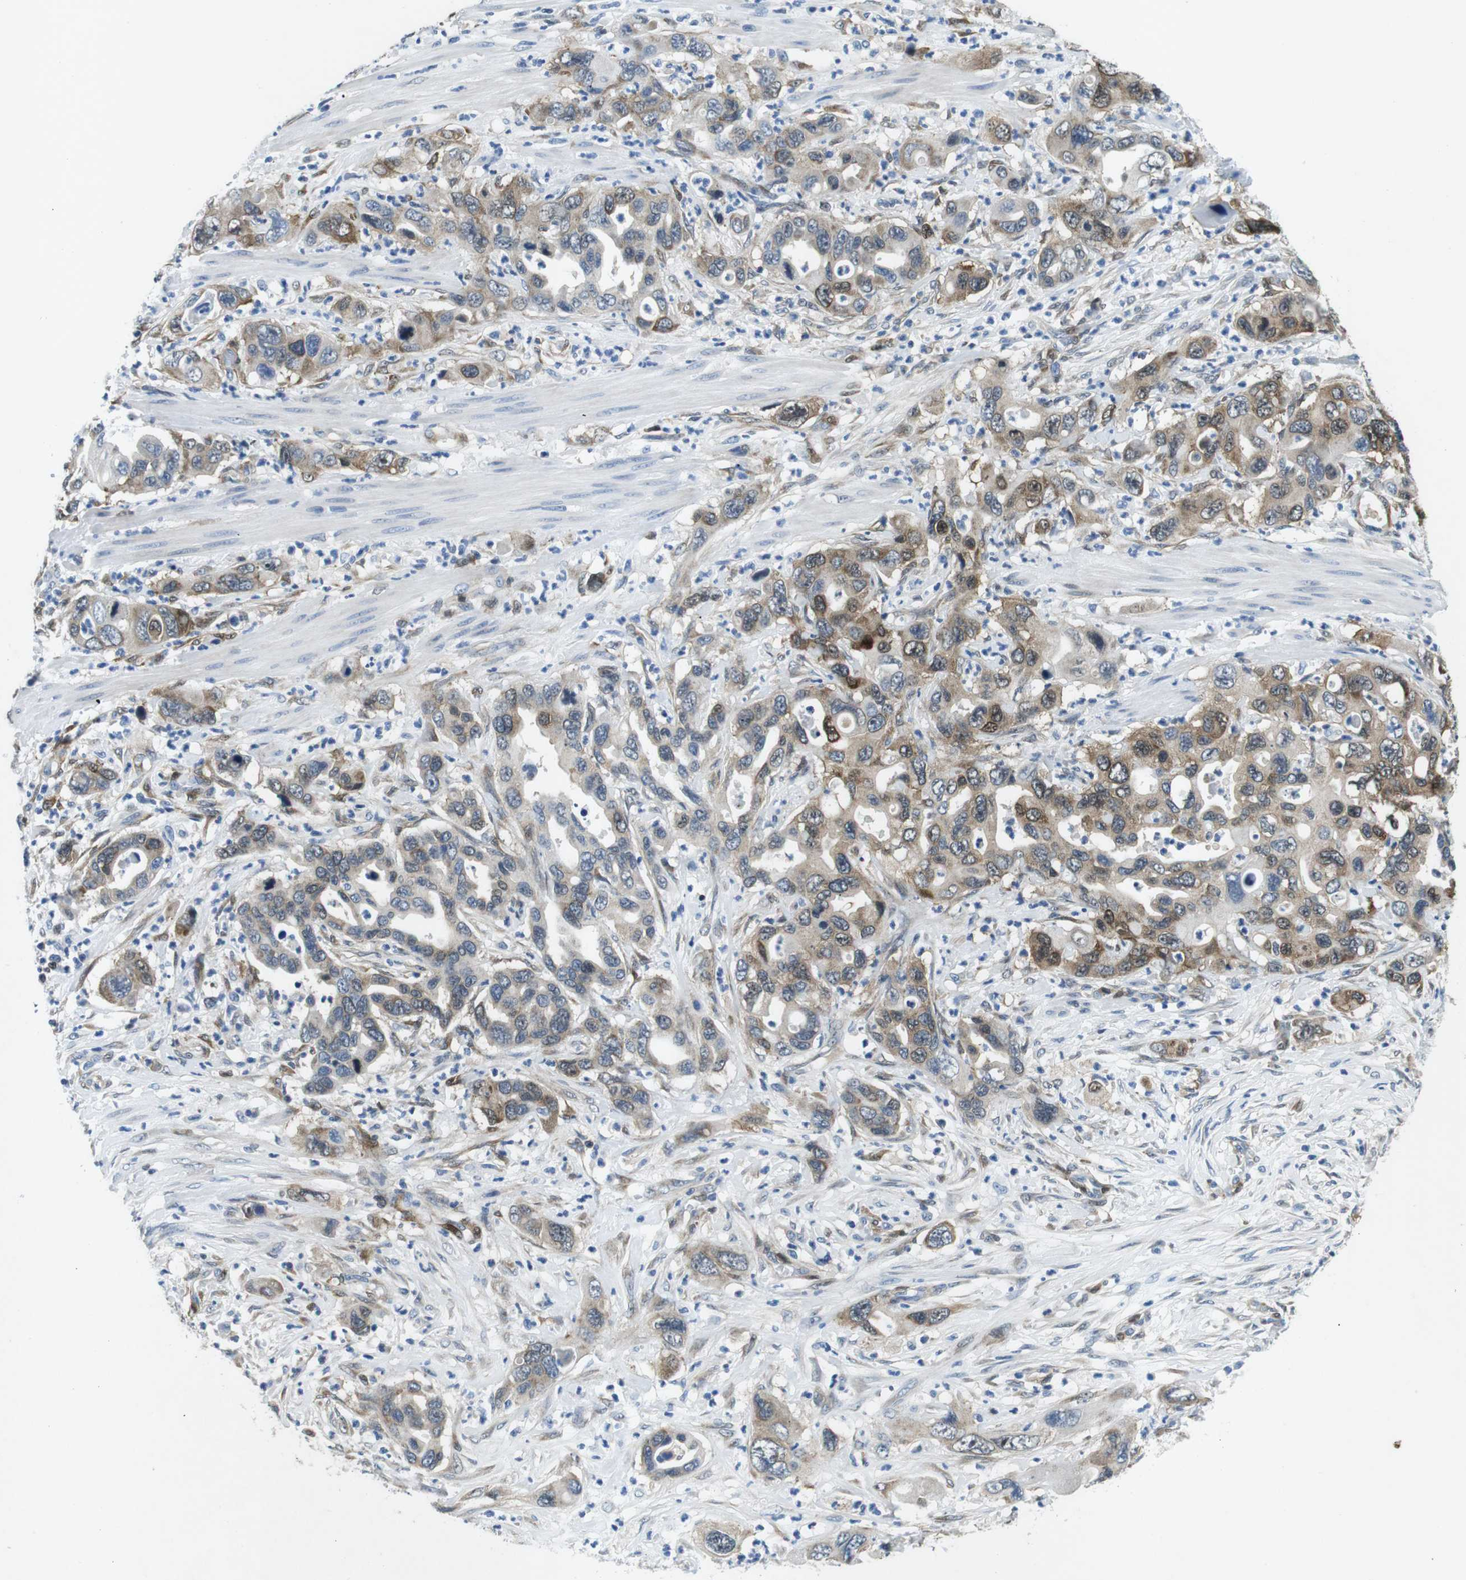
{"staining": {"intensity": "moderate", "quantity": "25%-75%", "location": "cytoplasmic/membranous"}, "tissue": "pancreatic cancer", "cell_type": "Tumor cells", "image_type": "cancer", "snomed": [{"axis": "morphology", "description": "Adenocarcinoma, NOS"}, {"axis": "topography", "description": "Pancreas"}], "caption": "A micrograph showing moderate cytoplasmic/membranous positivity in about 25%-75% of tumor cells in pancreatic cancer, as visualized by brown immunohistochemical staining.", "gene": "PHLDA1", "patient": {"sex": "female", "age": 71}}